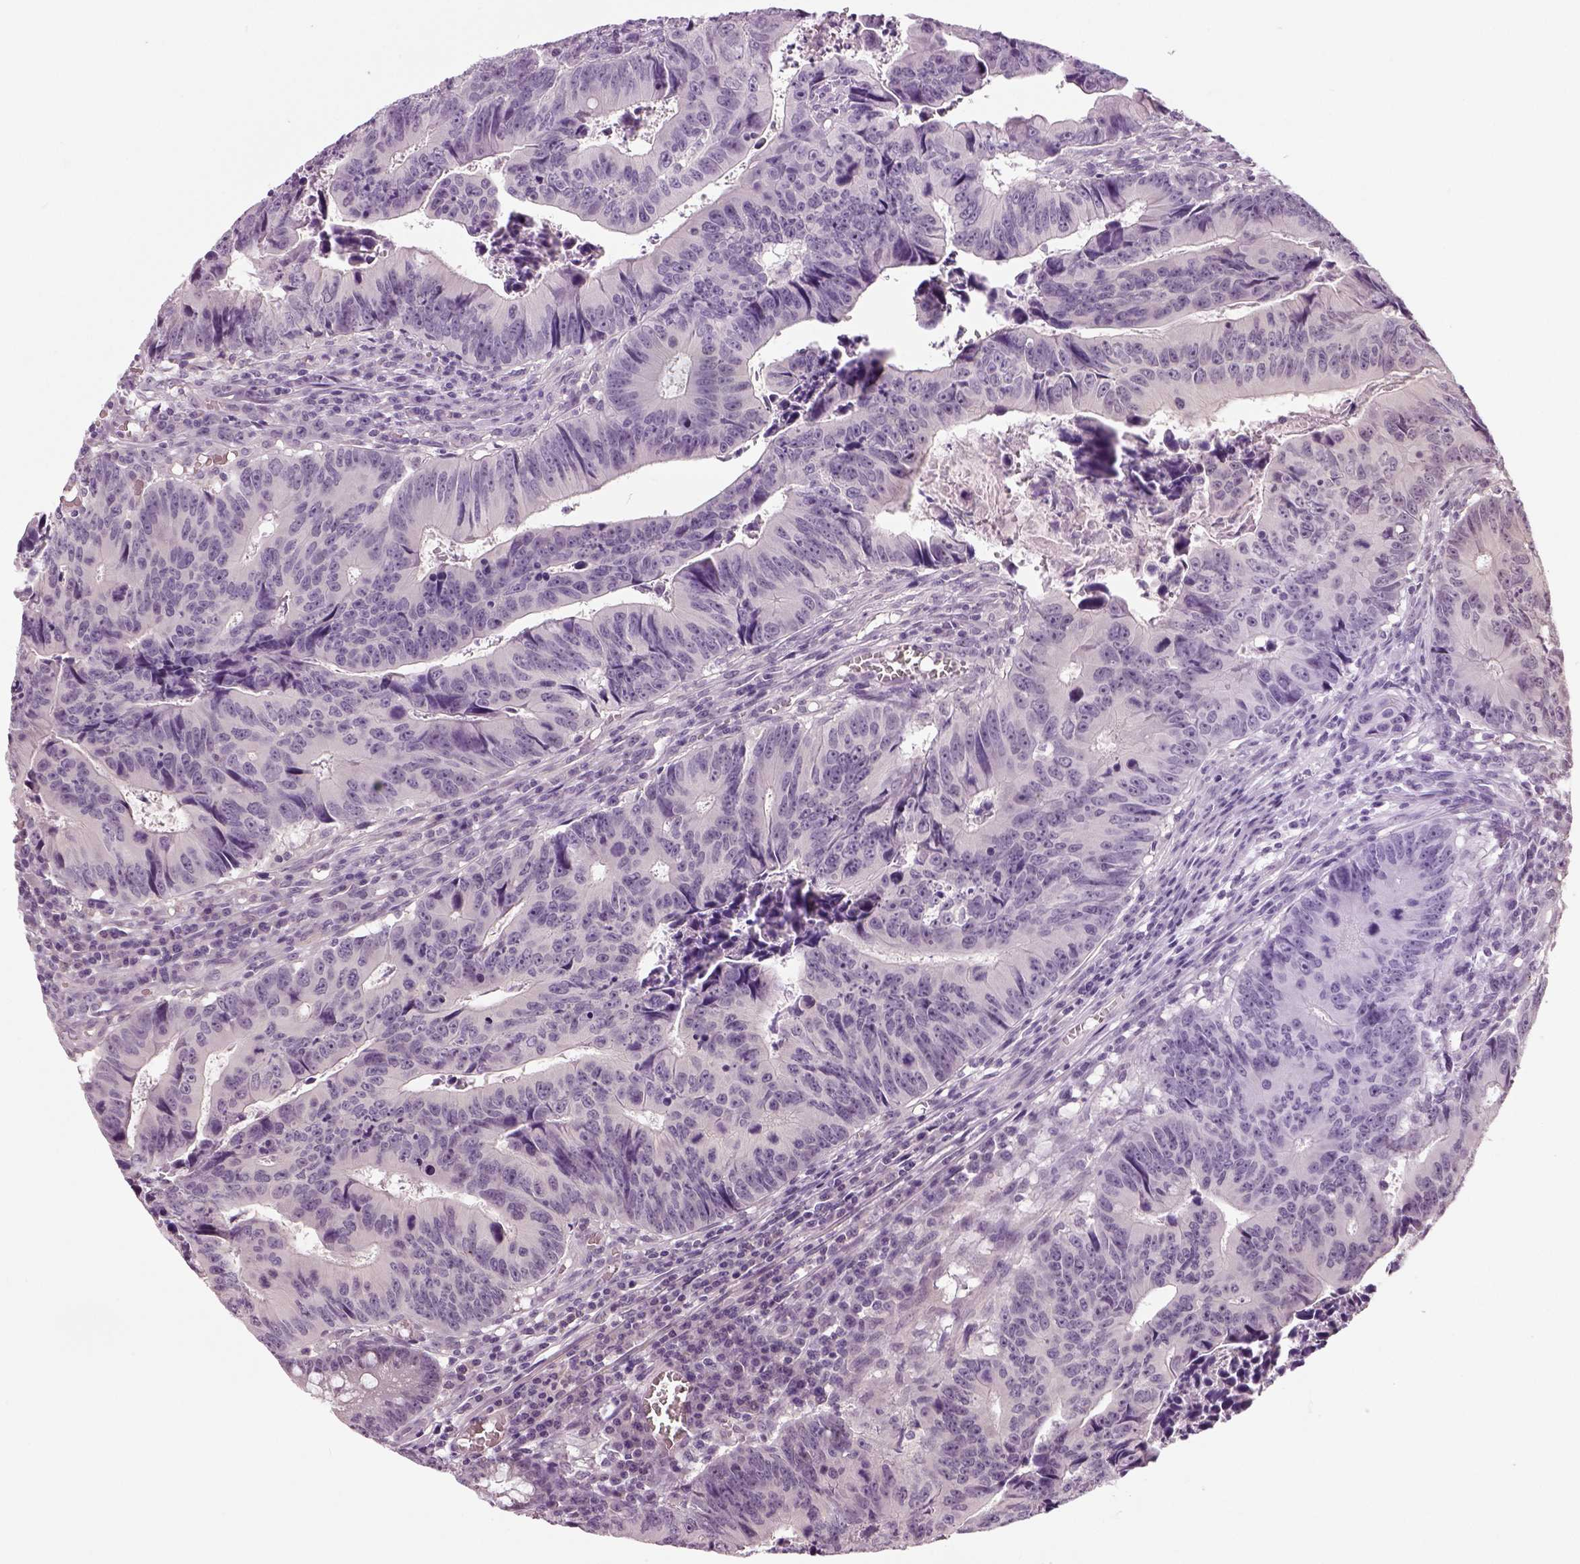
{"staining": {"intensity": "negative", "quantity": "none", "location": "none"}, "tissue": "colorectal cancer", "cell_type": "Tumor cells", "image_type": "cancer", "snomed": [{"axis": "morphology", "description": "Adenocarcinoma, NOS"}, {"axis": "topography", "description": "Colon"}], "caption": "Human adenocarcinoma (colorectal) stained for a protein using immunohistochemistry (IHC) reveals no expression in tumor cells.", "gene": "NECAB1", "patient": {"sex": "female", "age": 87}}